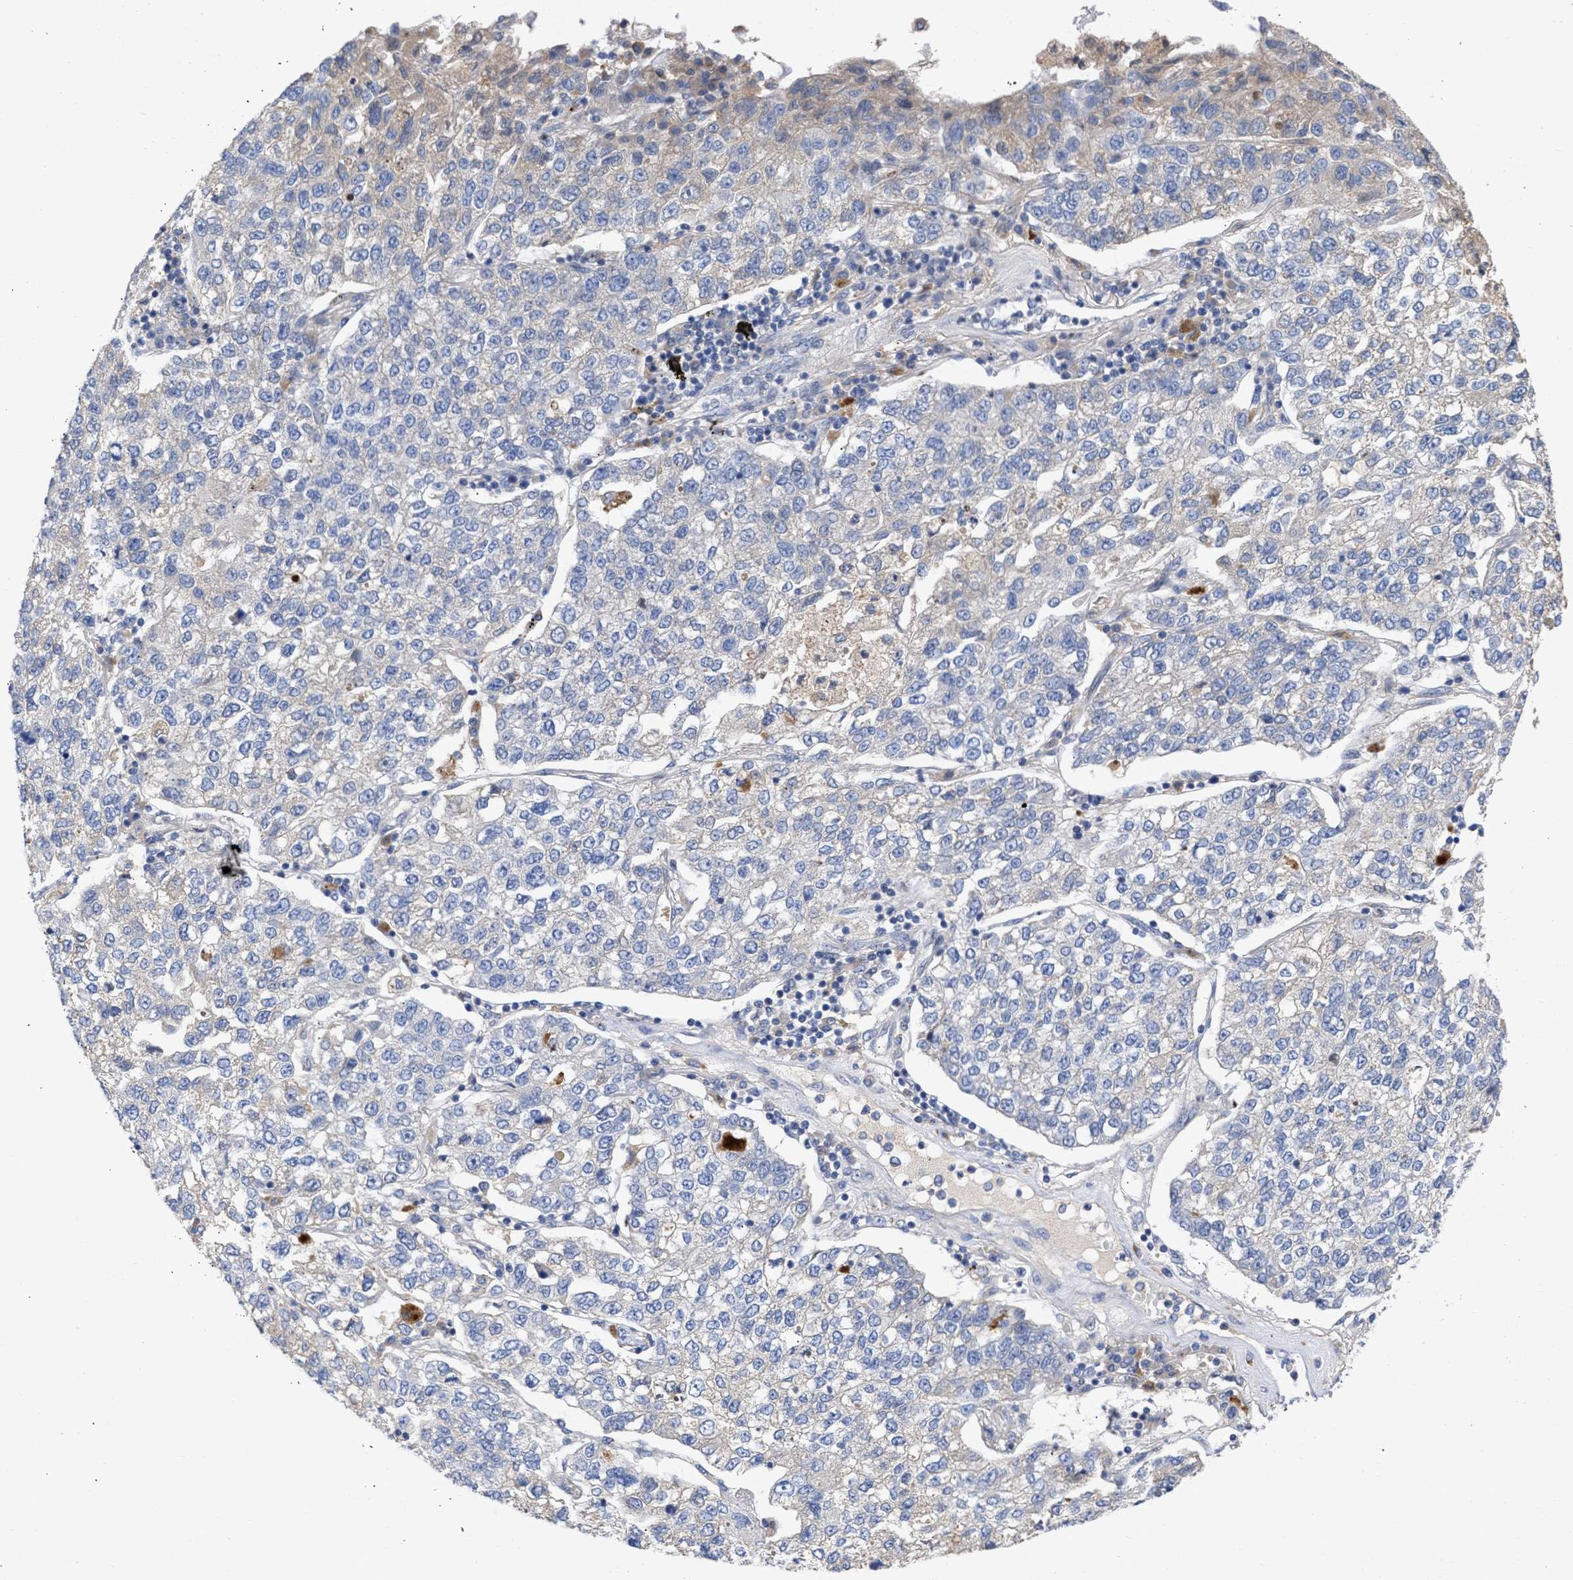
{"staining": {"intensity": "negative", "quantity": "none", "location": "none"}, "tissue": "lung cancer", "cell_type": "Tumor cells", "image_type": "cancer", "snomed": [{"axis": "morphology", "description": "Adenocarcinoma, NOS"}, {"axis": "topography", "description": "Lung"}], "caption": "Immunohistochemistry (IHC) histopathology image of human lung cancer stained for a protein (brown), which shows no staining in tumor cells.", "gene": "ARHGEF4", "patient": {"sex": "male", "age": 49}}